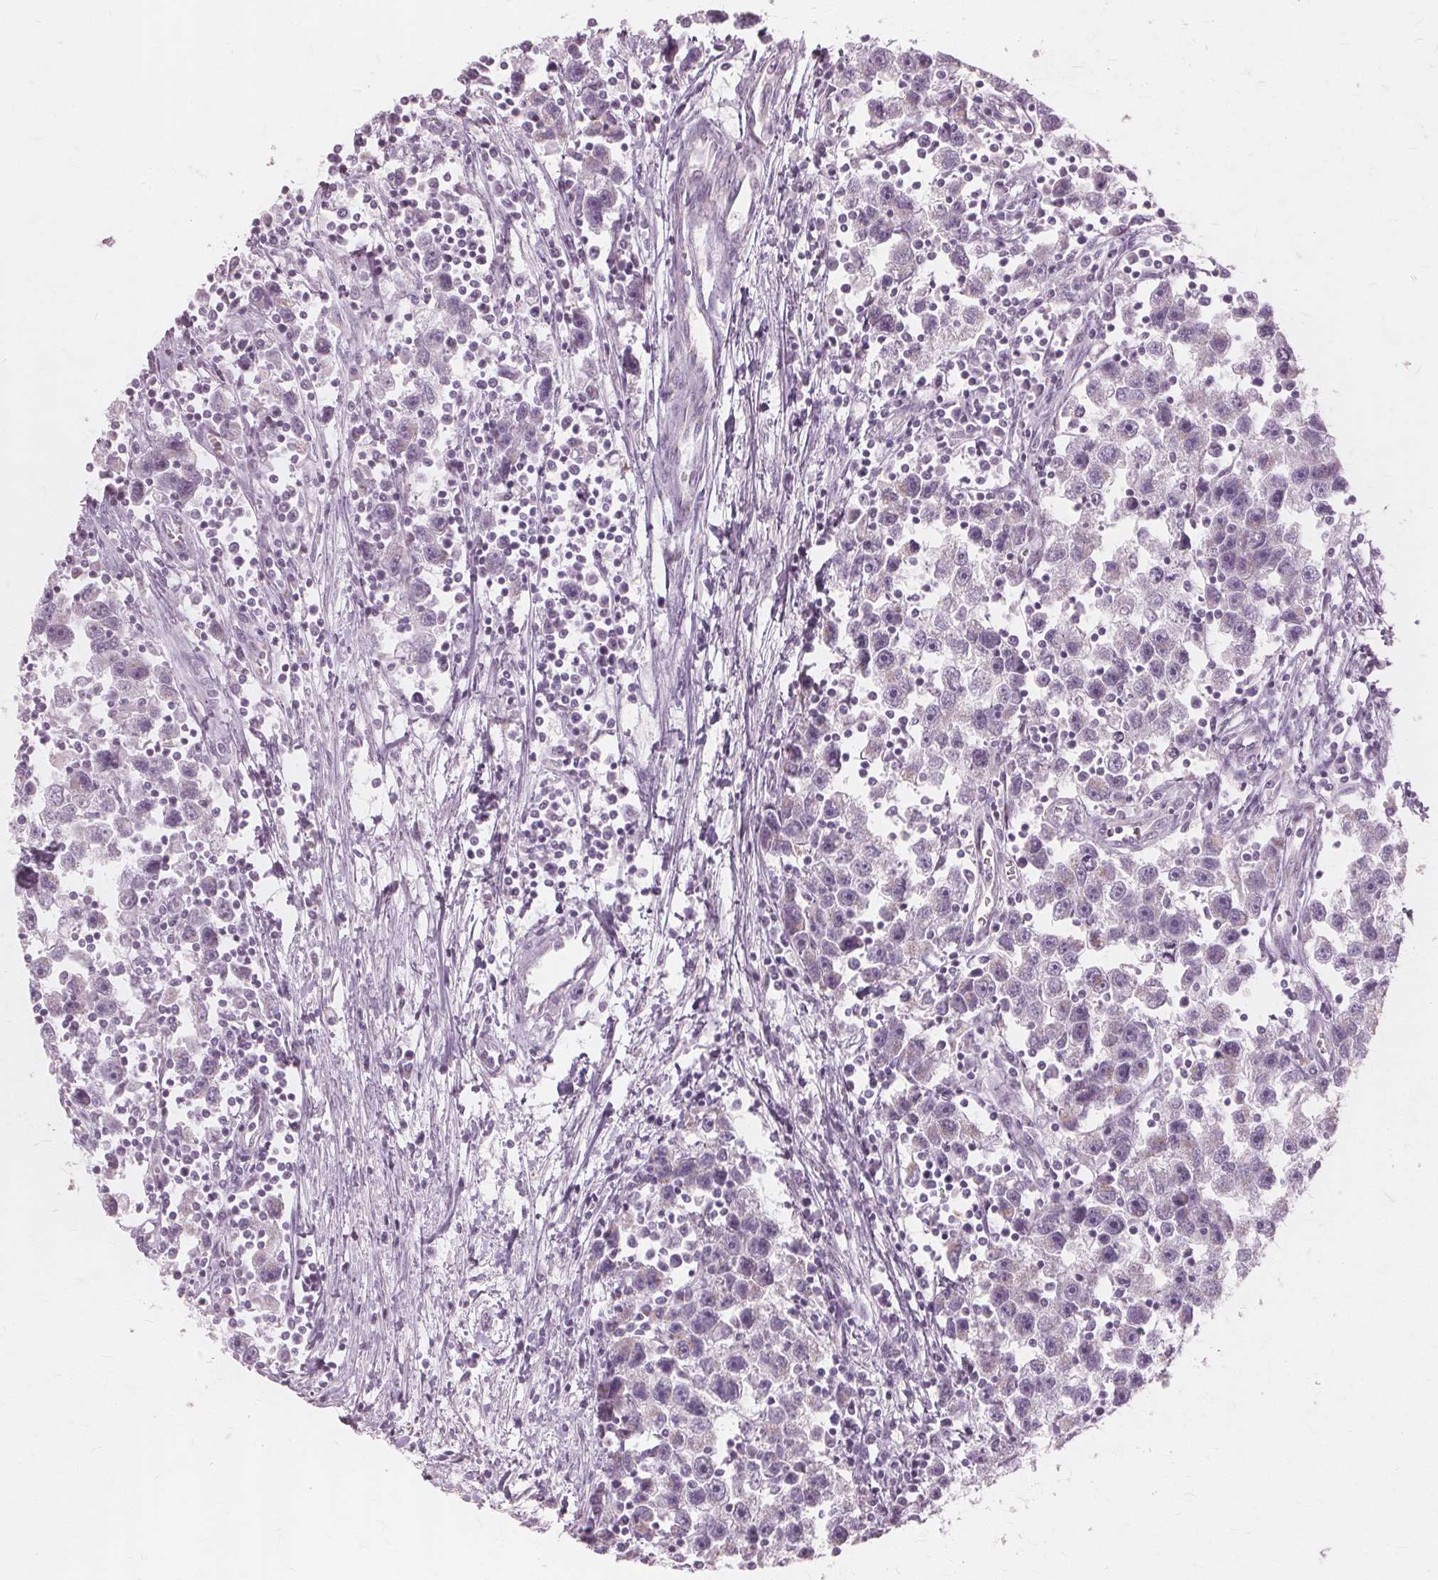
{"staining": {"intensity": "negative", "quantity": "none", "location": "none"}, "tissue": "testis cancer", "cell_type": "Tumor cells", "image_type": "cancer", "snomed": [{"axis": "morphology", "description": "Seminoma, NOS"}, {"axis": "topography", "description": "Testis"}], "caption": "Immunohistochemistry image of human seminoma (testis) stained for a protein (brown), which exhibits no positivity in tumor cells.", "gene": "DNASE2", "patient": {"sex": "male", "age": 30}}